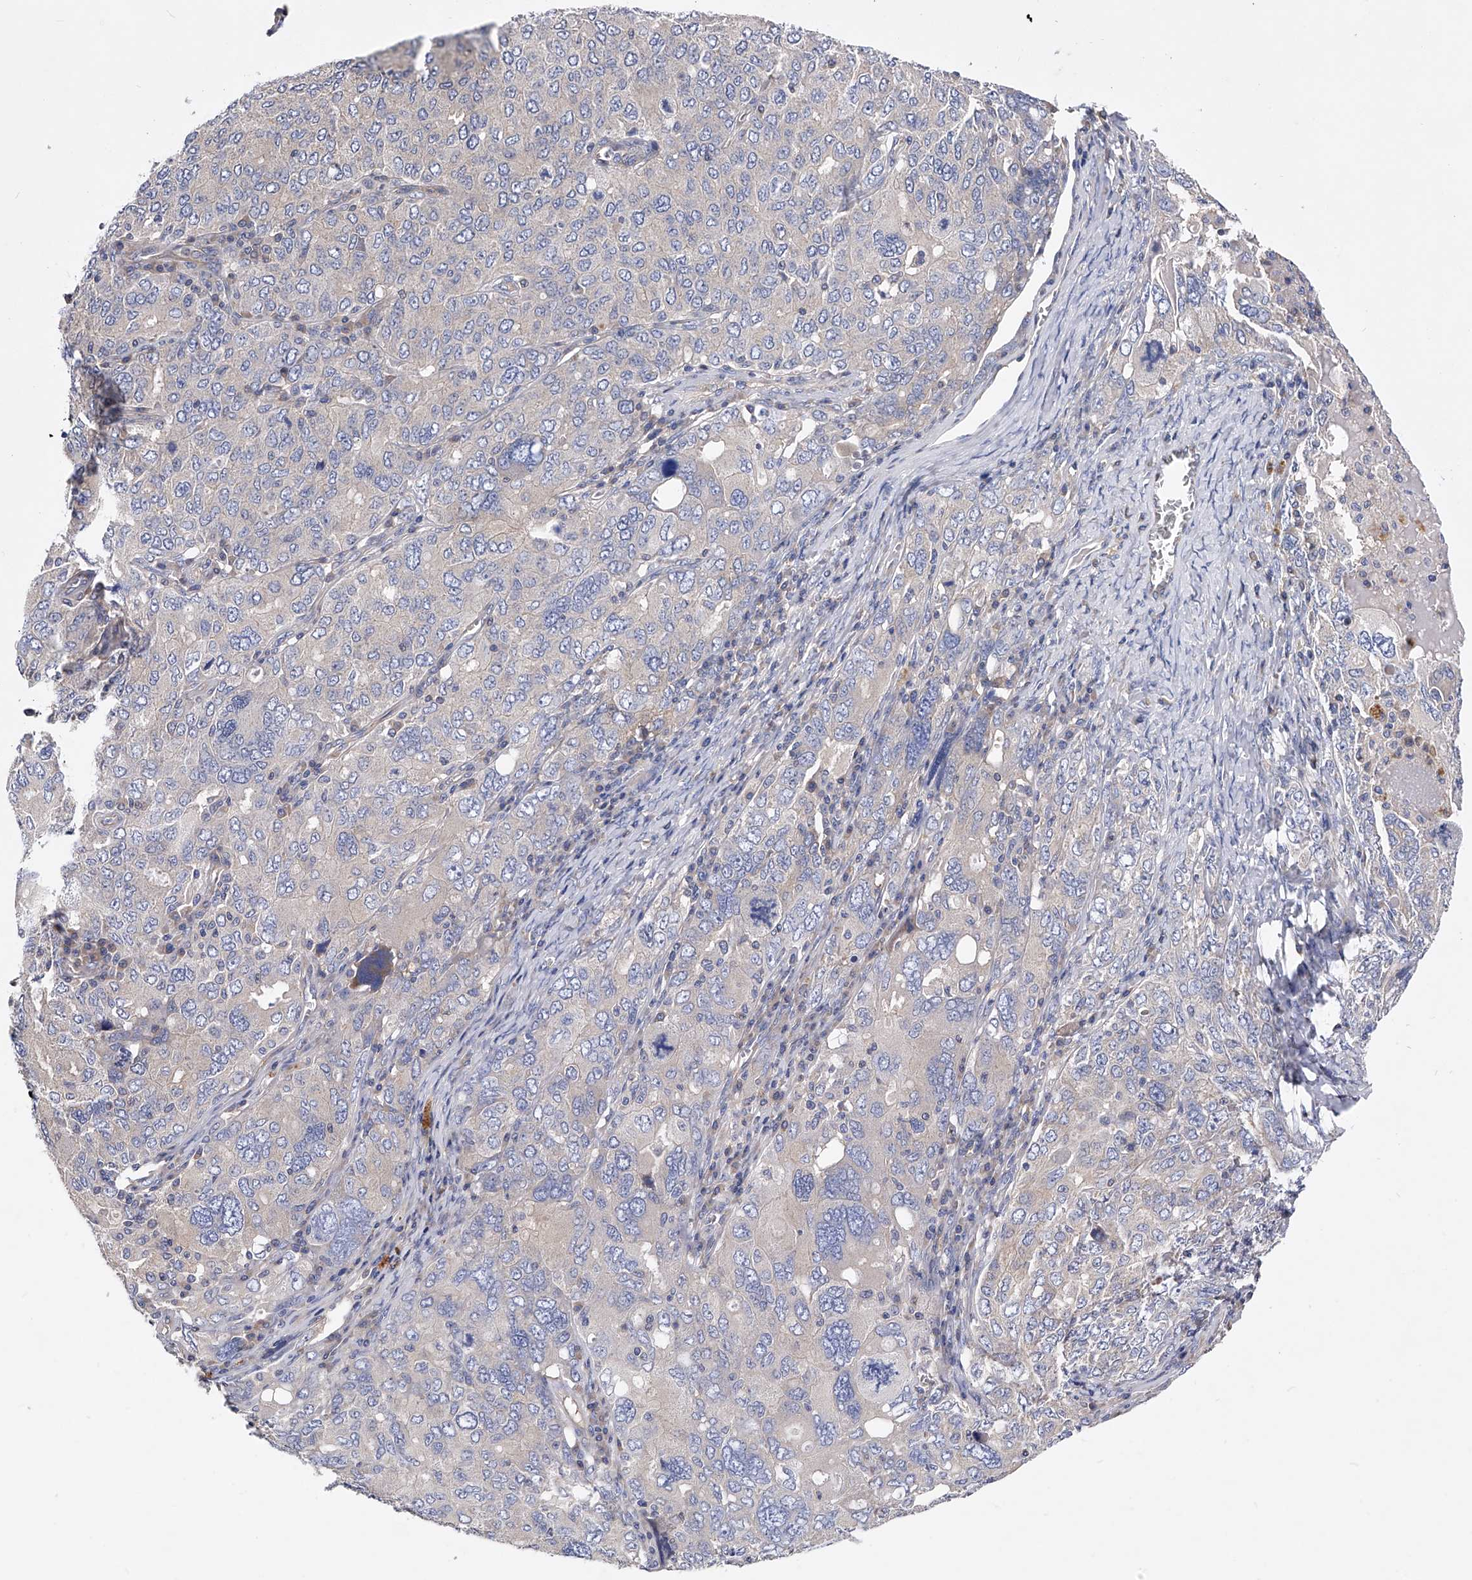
{"staining": {"intensity": "negative", "quantity": "none", "location": "none"}, "tissue": "ovarian cancer", "cell_type": "Tumor cells", "image_type": "cancer", "snomed": [{"axis": "morphology", "description": "Carcinoma, endometroid"}, {"axis": "topography", "description": "Ovary"}], "caption": "This is an IHC image of ovarian cancer (endometroid carcinoma). There is no staining in tumor cells.", "gene": "PPP5C", "patient": {"sex": "female", "age": 62}}